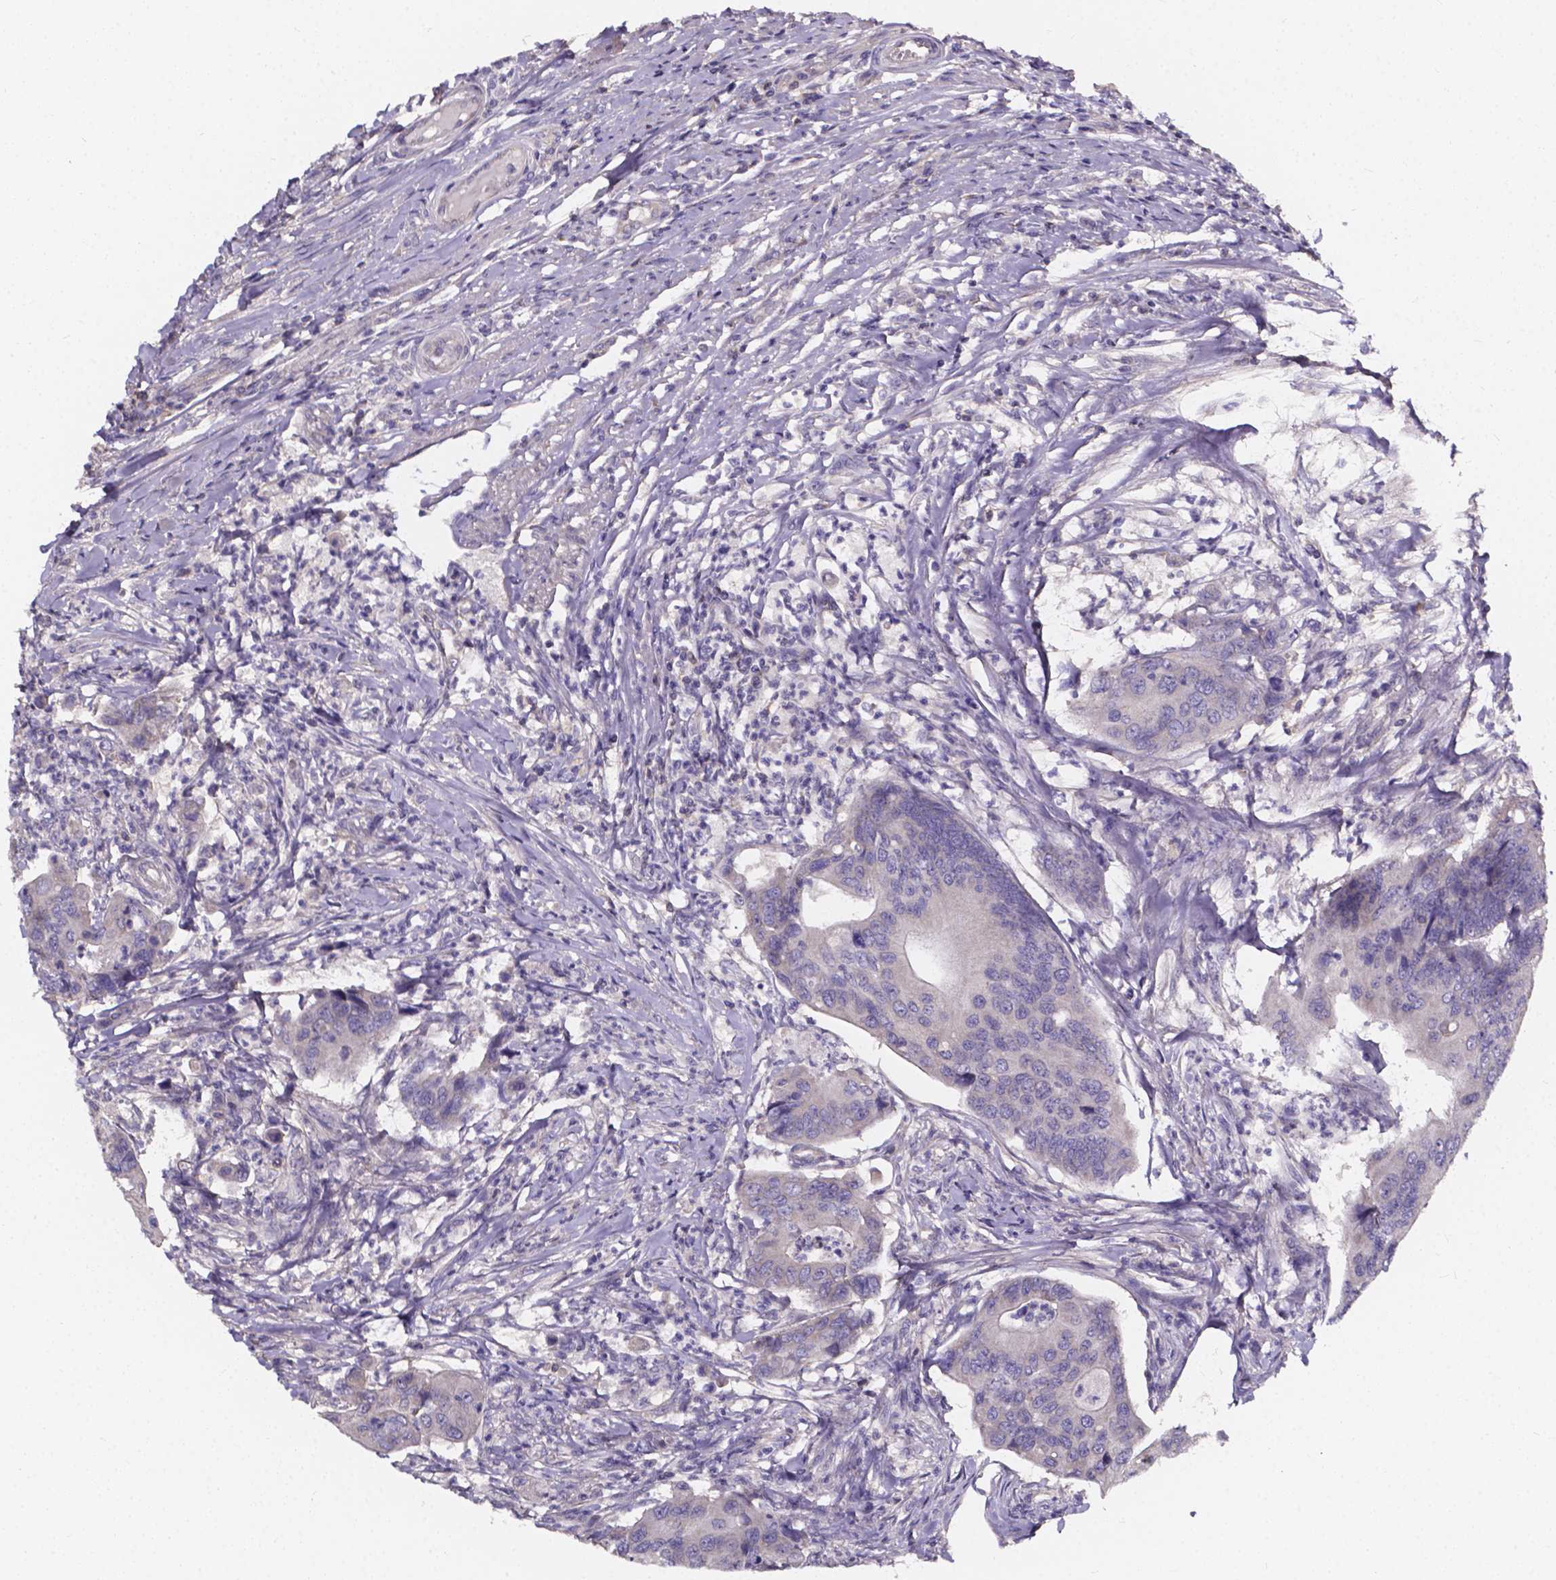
{"staining": {"intensity": "negative", "quantity": "none", "location": "none"}, "tissue": "colorectal cancer", "cell_type": "Tumor cells", "image_type": "cancer", "snomed": [{"axis": "morphology", "description": "Adenocarcinoma, NOS"}, {"axis": "topography", "description": "Colon"}], "caption": "Human colorectal adenocarcinoma stained for a protein using immunohistochemistry shows no expression in tumor cells.", "gene": "THEMIS", "patient": {"sex": "female", "age": 67}}